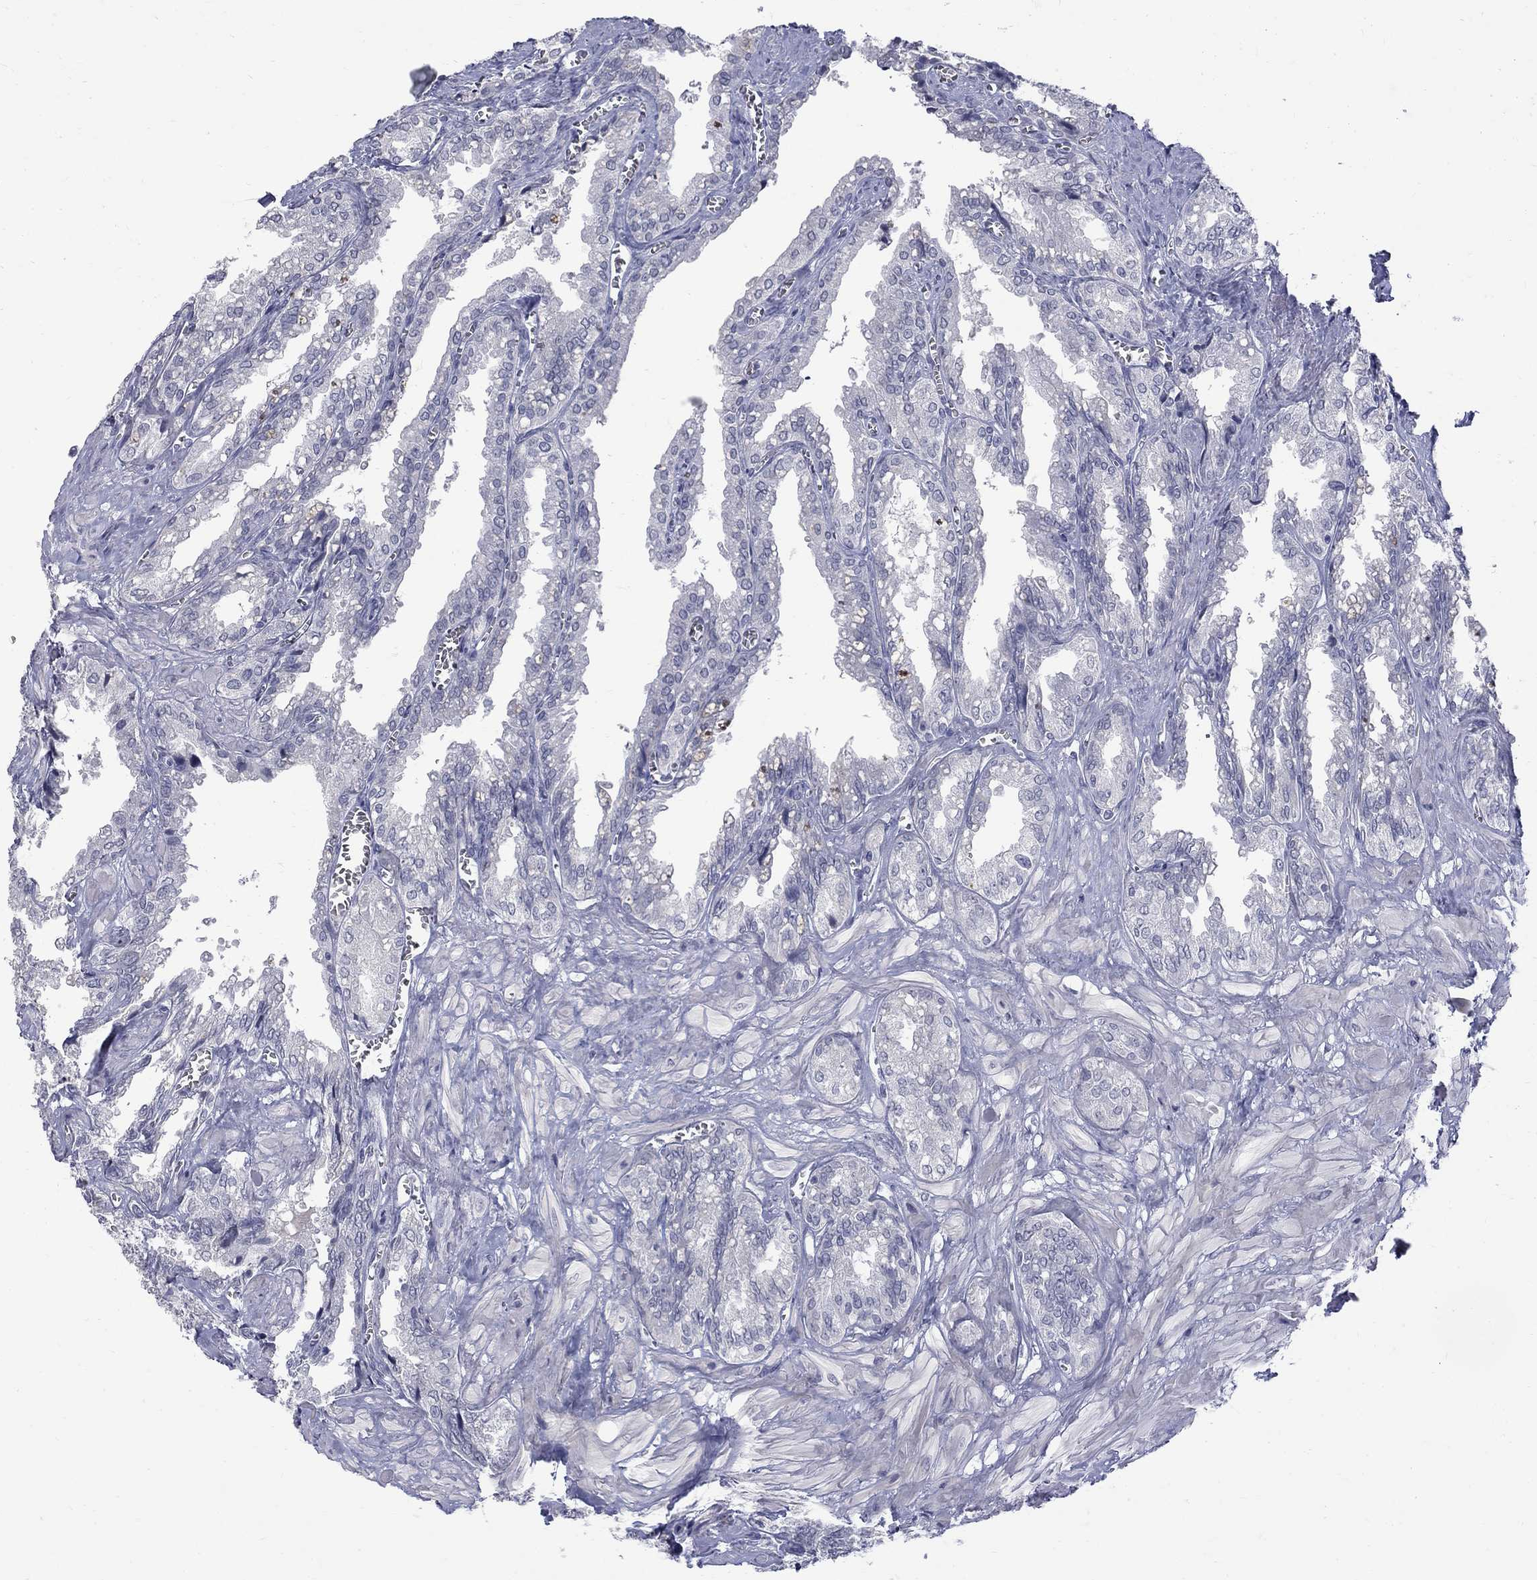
{"staining": {"intensity": "negative", "quantity": "none", "location": "none"}, "tissue": "seminal vesicle", "cell_type": "Glandular cells", "image_type": "normal", "snomed": [{"axis": "morphology", "description": "Normal tissue, NOS"}, {"axis": "topography", "description": "Seminal veicle"}], "caption": "Seminal vesicle was stained to show a protein in brown. There is no significant expression in glandular cells. The staining is performed using DAB (3,3'-diaminobenzidine) brown chromogen with nuclei counter-stained in using hematoxylin.", "gene": "CTNND2", "patient": {"sex": "male", "age": 67}}